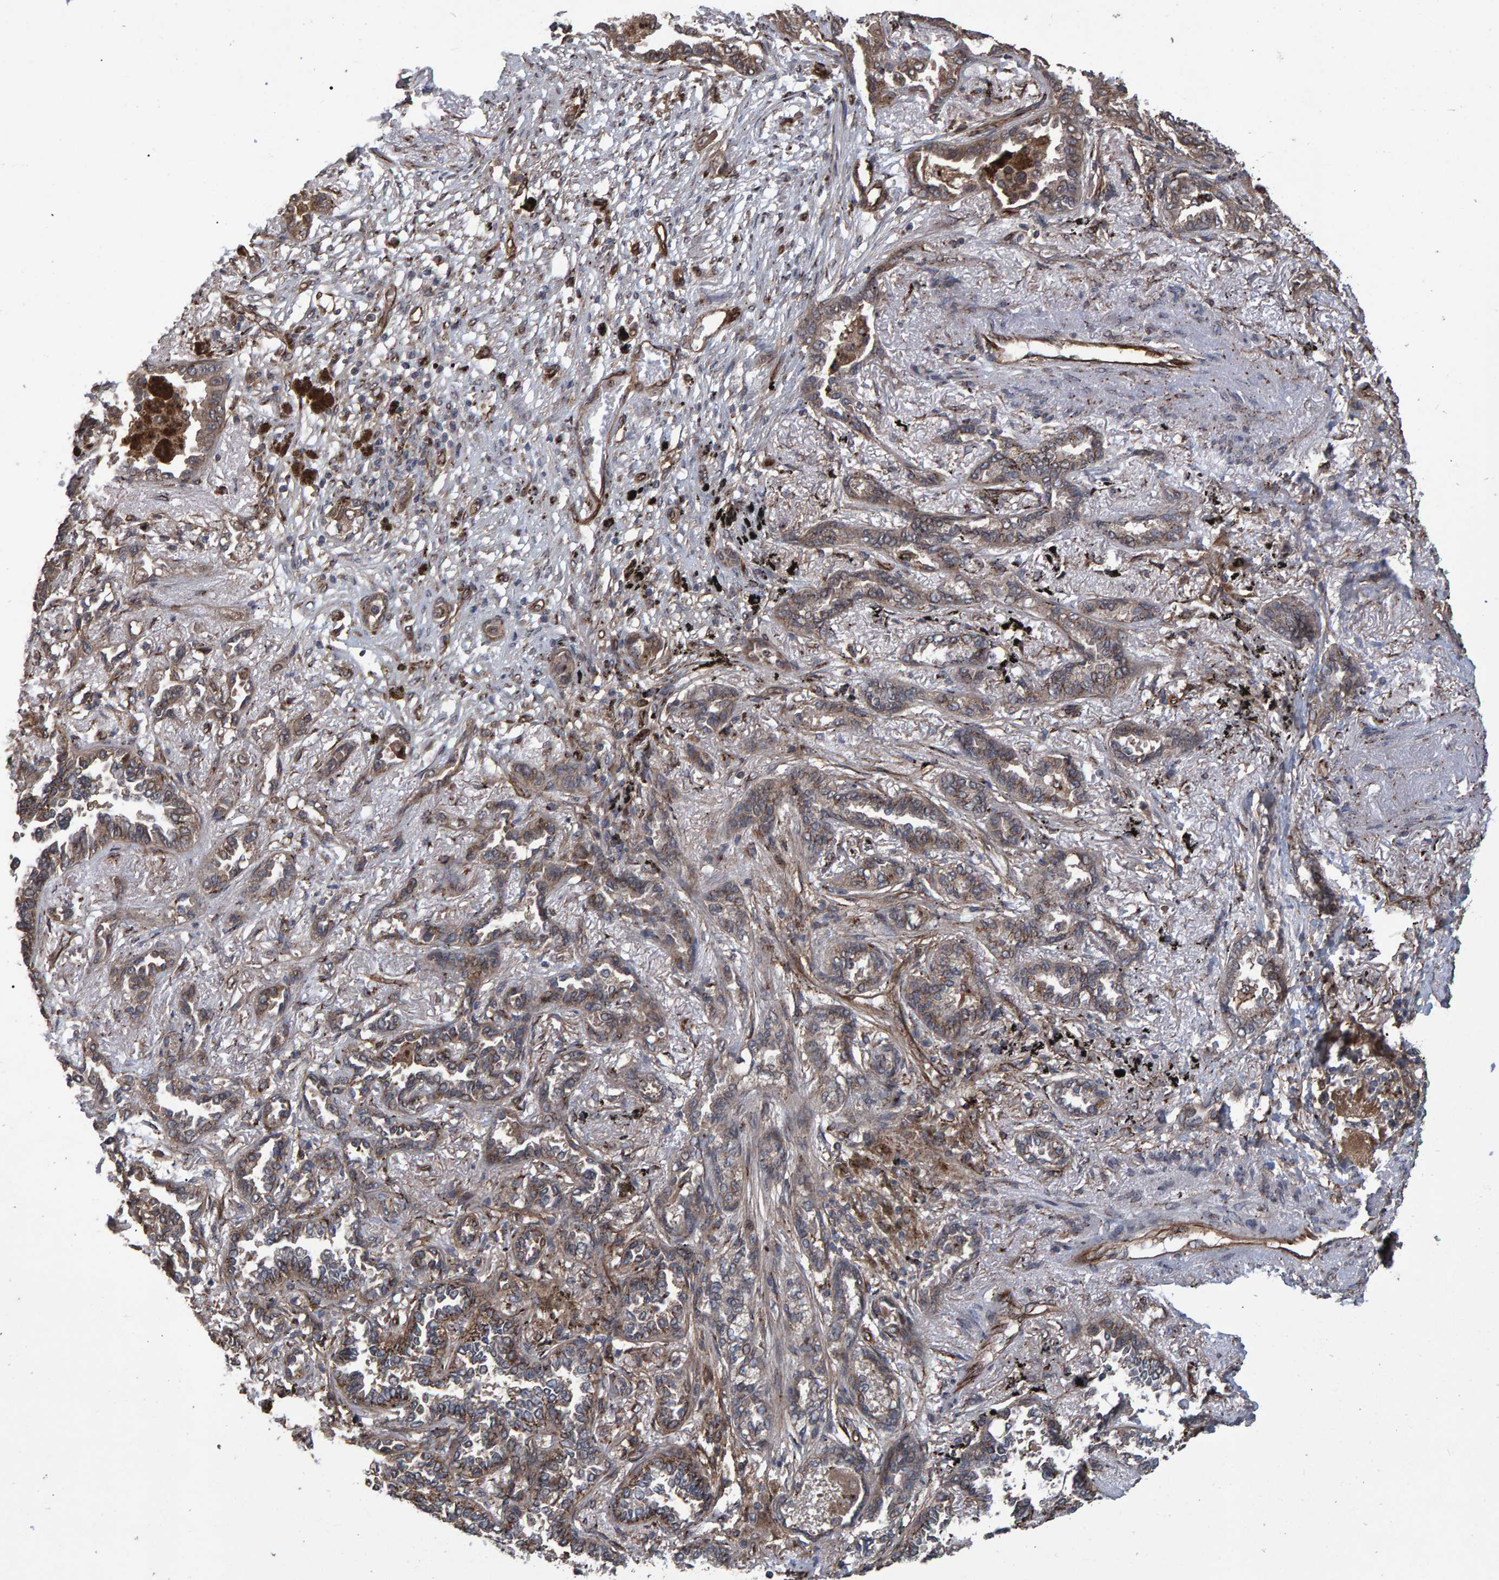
{"staining": {"intensity": "moderate", "quantity": ">75%", "location": "cytoplasmic/membranous"}, "tissue": "lung cancer", "cell_type": "Tumor cells", "image_type": "cancer", "snomed": [{"axis": "morphology", "description": "Adenocarcinoma, NOS"}, {"axis": "topography", "description": "Lung"}], "caption": "Immunohistochemical staining of lung cancer (adenocarcinoma) exhibits moderate cytoplasmic/membranous protein staining in approximately >75% of tumor cells.", "gene": "TRIM68", "patient": {"sex": "male", "age": 59}}